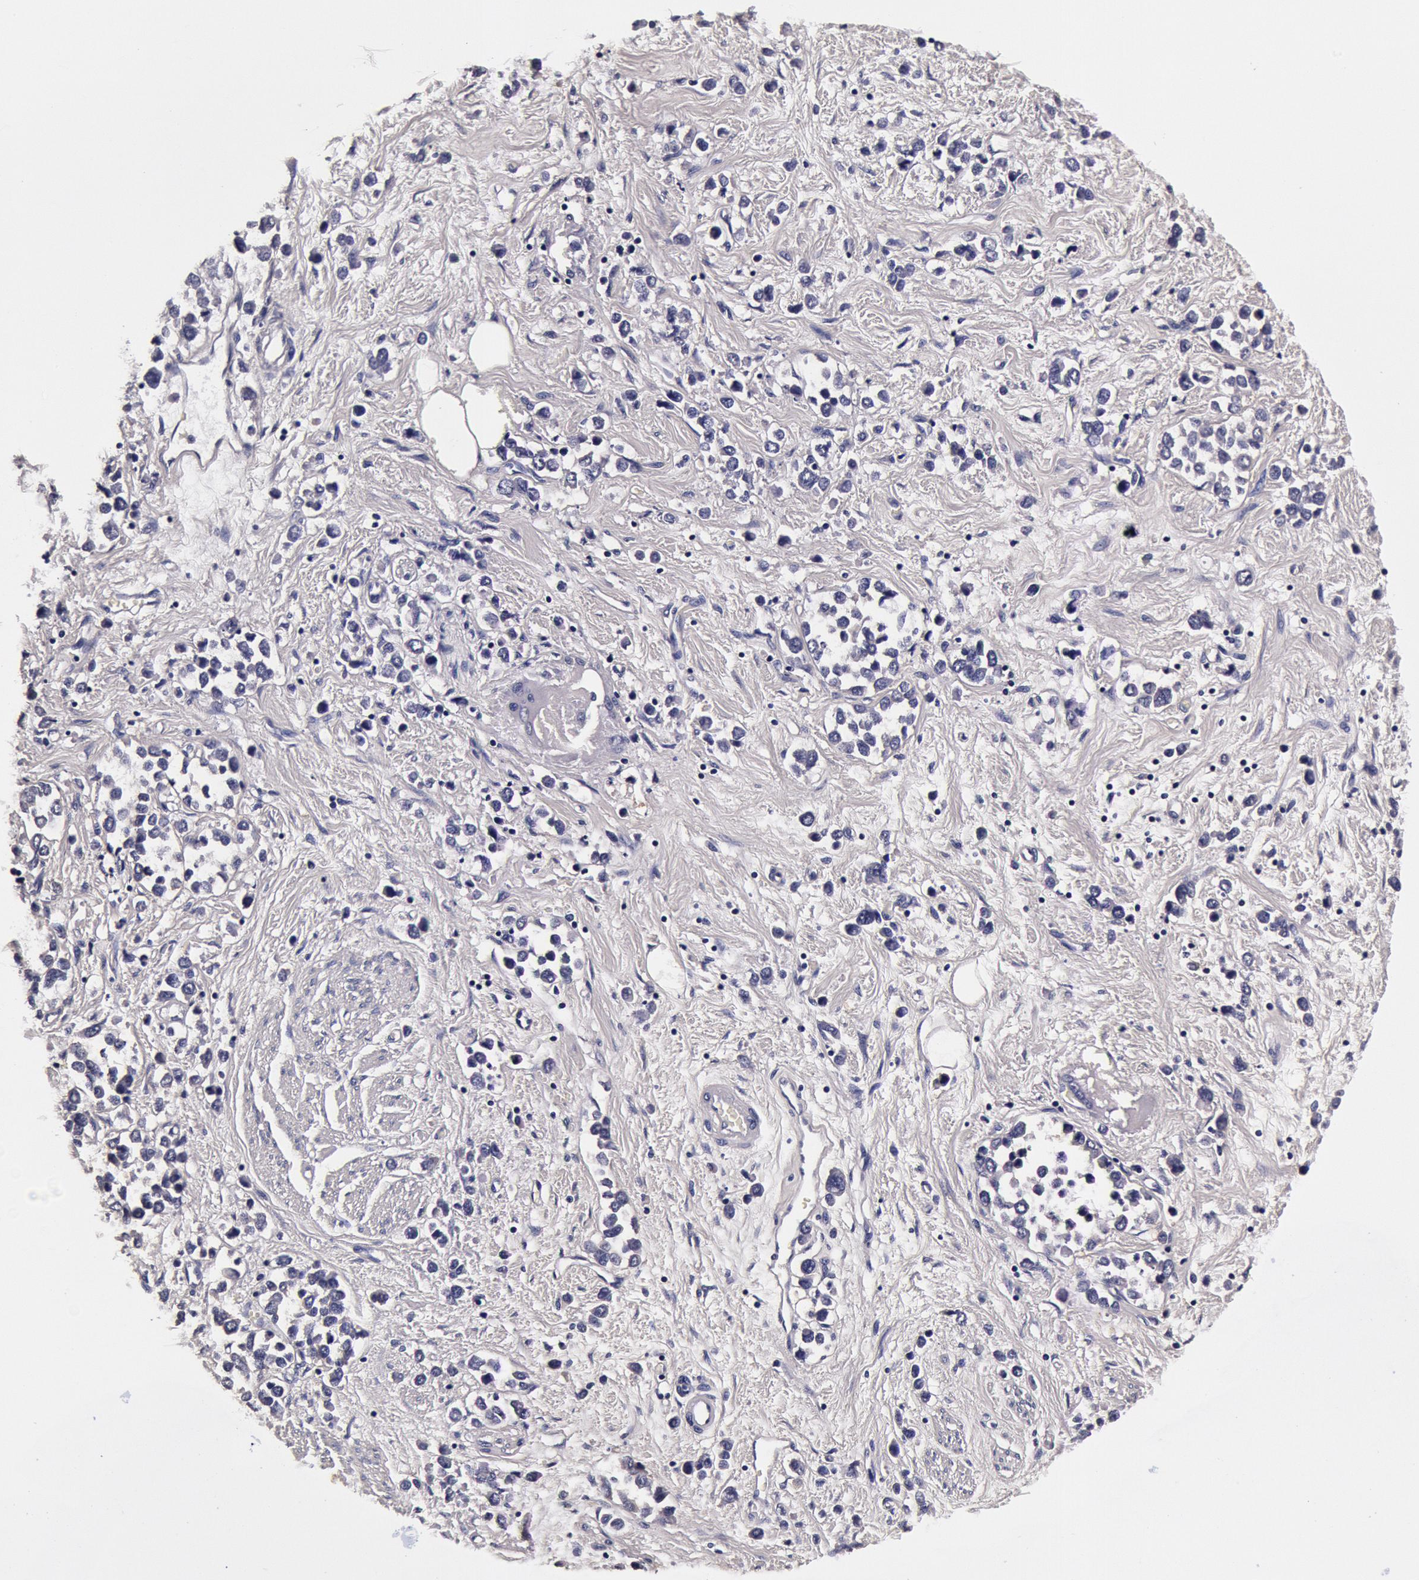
{"staining": {"intensity": "negative", "quantity": "none", "location": "none"}, "tissue": "stomach cancer", "cell_type": "Tumor cells", "image_type": "cancer", "snomed": [{"axis": "morphology", "description": "Adenocarcinoma, NOS"}, {"axis": "topography", "description": "Stomach, upper"}], "caption": "This is an IHC photomicrograph of human stomach cancer. There is no staining in tumor cells.", "gene": "CCDC22", "patient": {"sex": "male", "age": 76}}